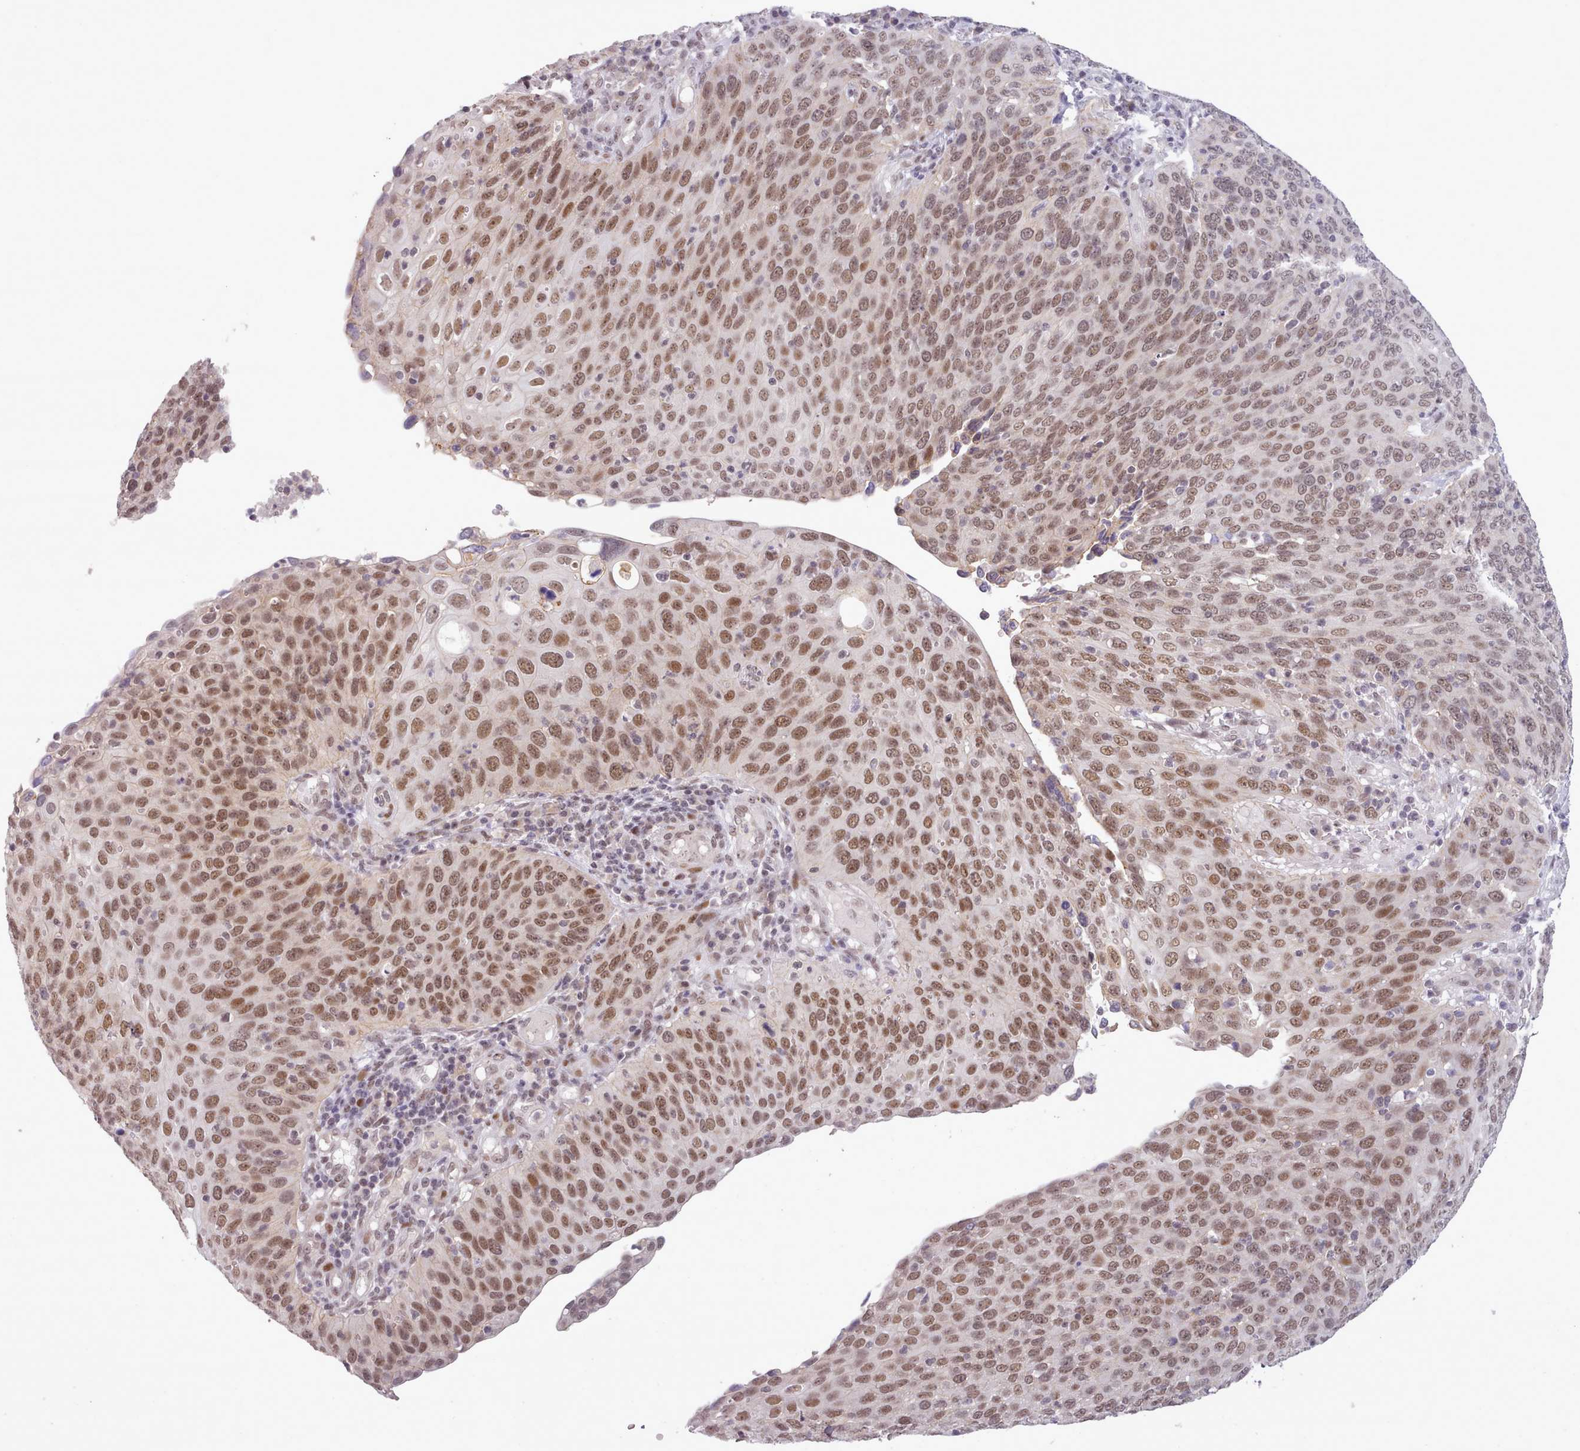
{"staining": {"intensity": "moderate", "quantity": ">75%", "location": "nuclear"}, "tissue": "cervical cancer", "cell_type": "Tumor cells", "image_type": "cancer", "snomed": [{"axis": "morphology", "description": "Squamous cell carcinoma, NOS"}, {"axis": "topography", "description": "Cervix"}], "caption": "Cervical cancer stained for a protein displays moderate nuclear positivity in tumor cells.", "gene": "RFX1", "patient": {"sex": "female", "age": 36}}